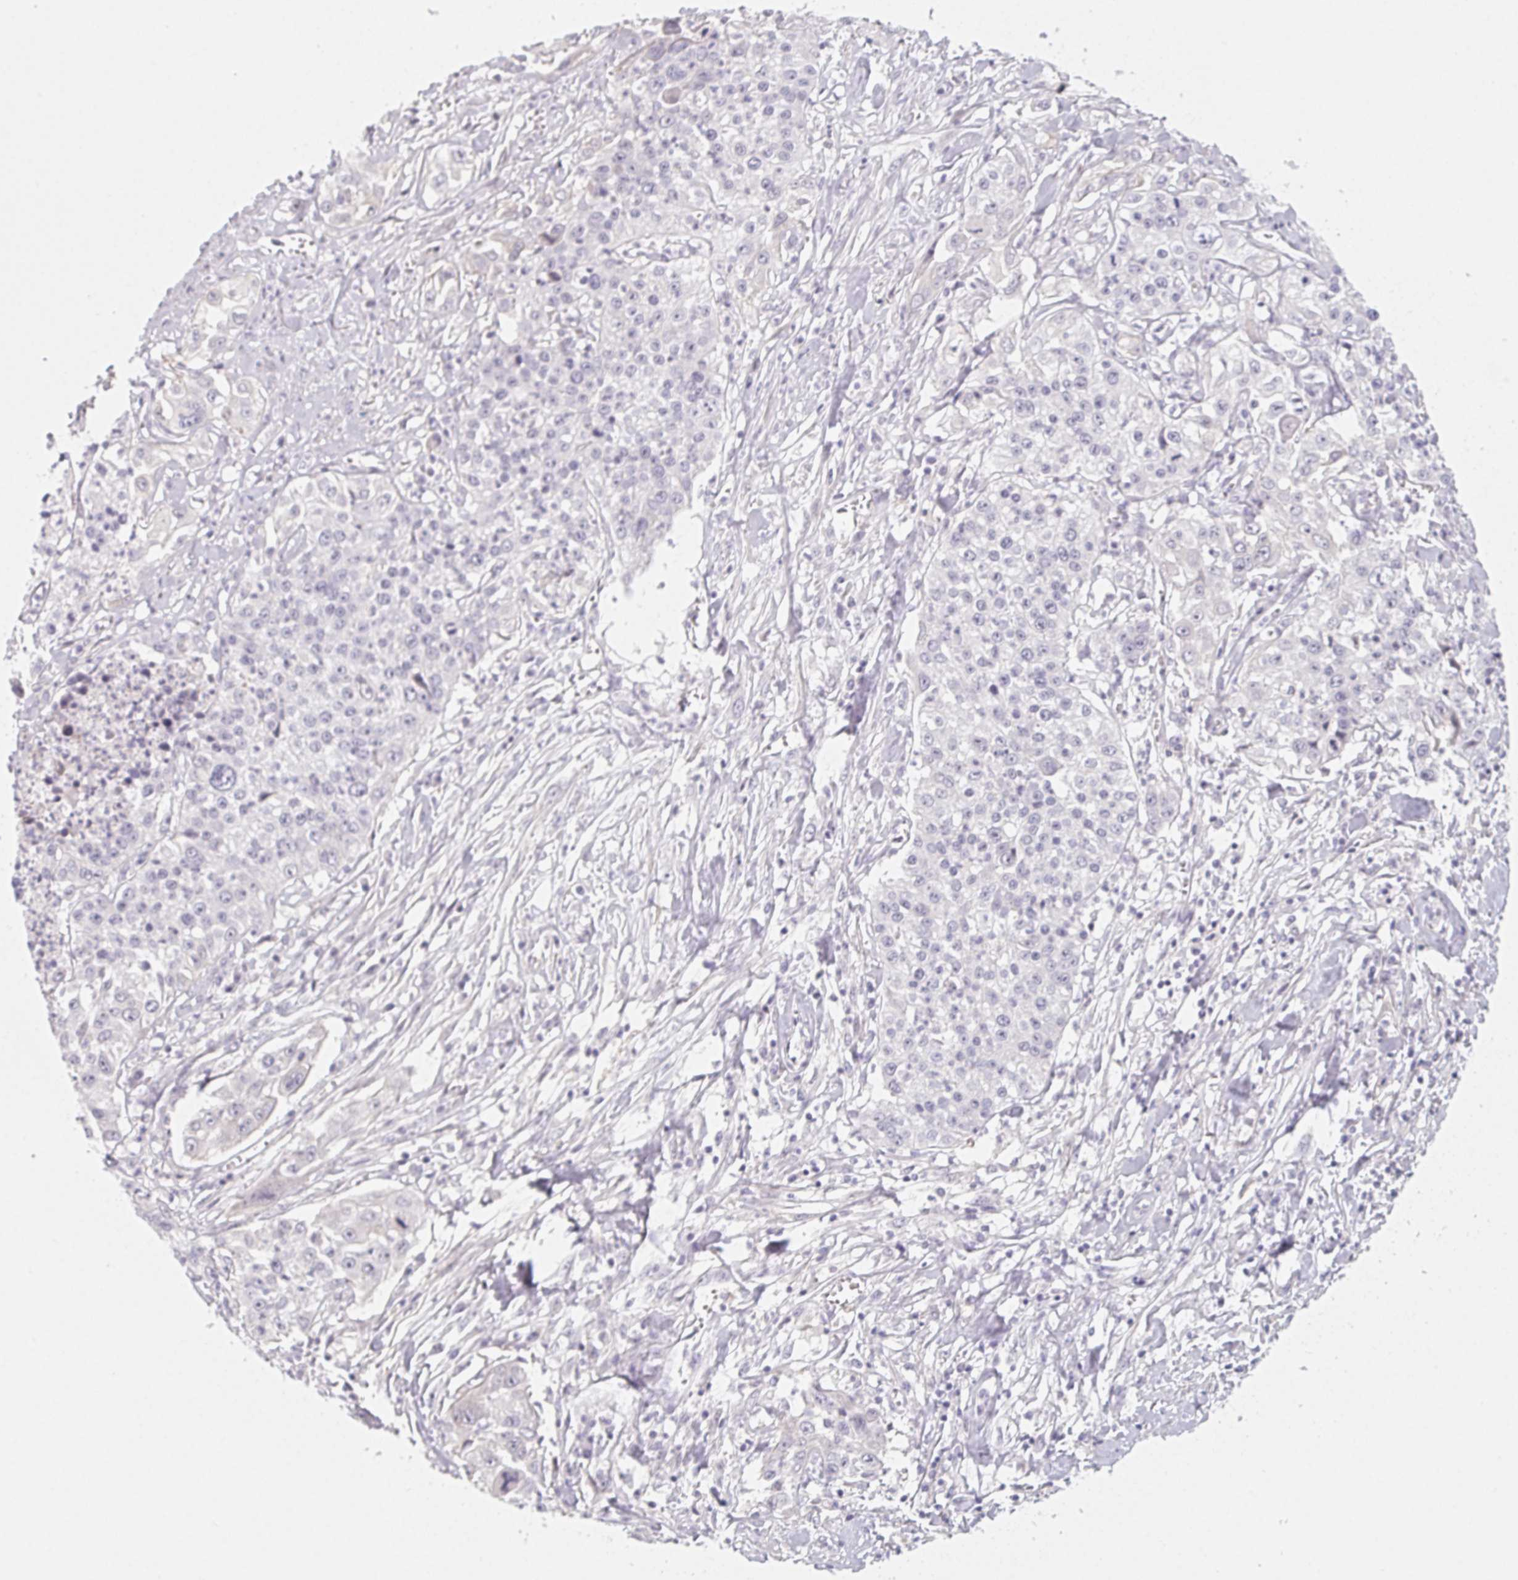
{"staining": {"intensity": "negative", "quantity": "none", "location": "none"}, "tissue": "lung cancer", "cell_type": "Tumor cells", "image_type": "cancer", "snomed": [{"axis": "morphology", "description": "Squamous cell carcinoma, NOS"}, {"axis": "morphology", "description": "Squamous cell carcinoma, metastatic, NOS"}, {"axis": "topography", "description": "Lung"}, {"axis": "topography", "description": "Pleura, NOS"}], "caption": "The image exhibits no significant staining in tumor cells of lung metastatic squamous cell carcinoma. Brightfield microscopy of IHC stained with DAB (3,3'-diaminobenzidine) (brown) and hematoxylin (blue), captured at high magnification.", "gene": "LRRC23", "patient": {"sex": "male", "age": 72}}